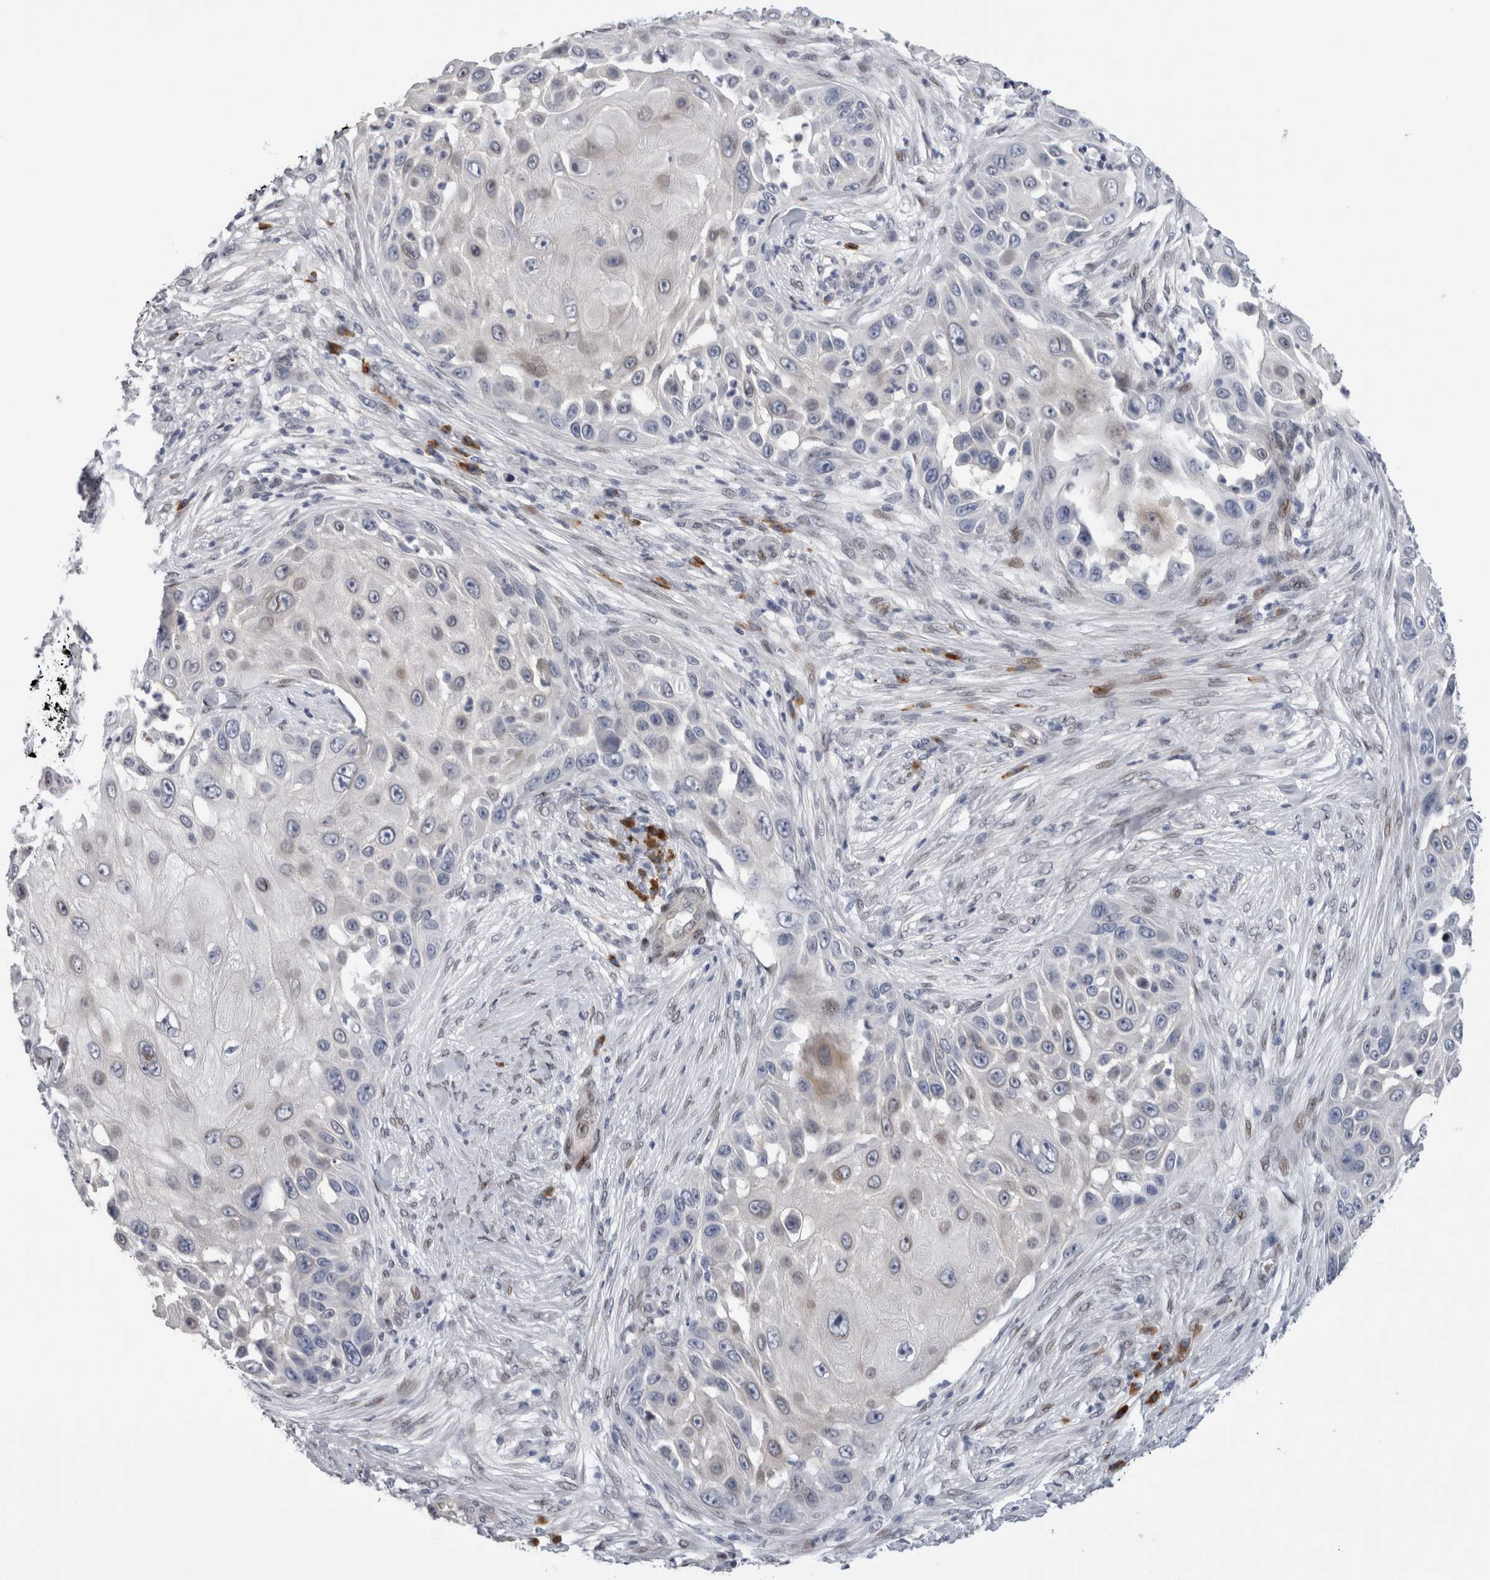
{"staining": {"intensity": "negative", "quantity": "none", "location": "none"}, "tissue": "skin cancer", "cell_type": "Tumor cells", "image_type": "cancer", "snomed": [{"axis": "morphology", "description": "Squamous cell carcinoma, NOS"}, {"axis": "topography", "description": "Skin"}], "caption": "A micrograph of squamous cell carcinoma (skin) stained for a protein displays no brown staining in tumor cells.", "gene": "DMTN", "patient": {"sex": "female", "age": 44}}